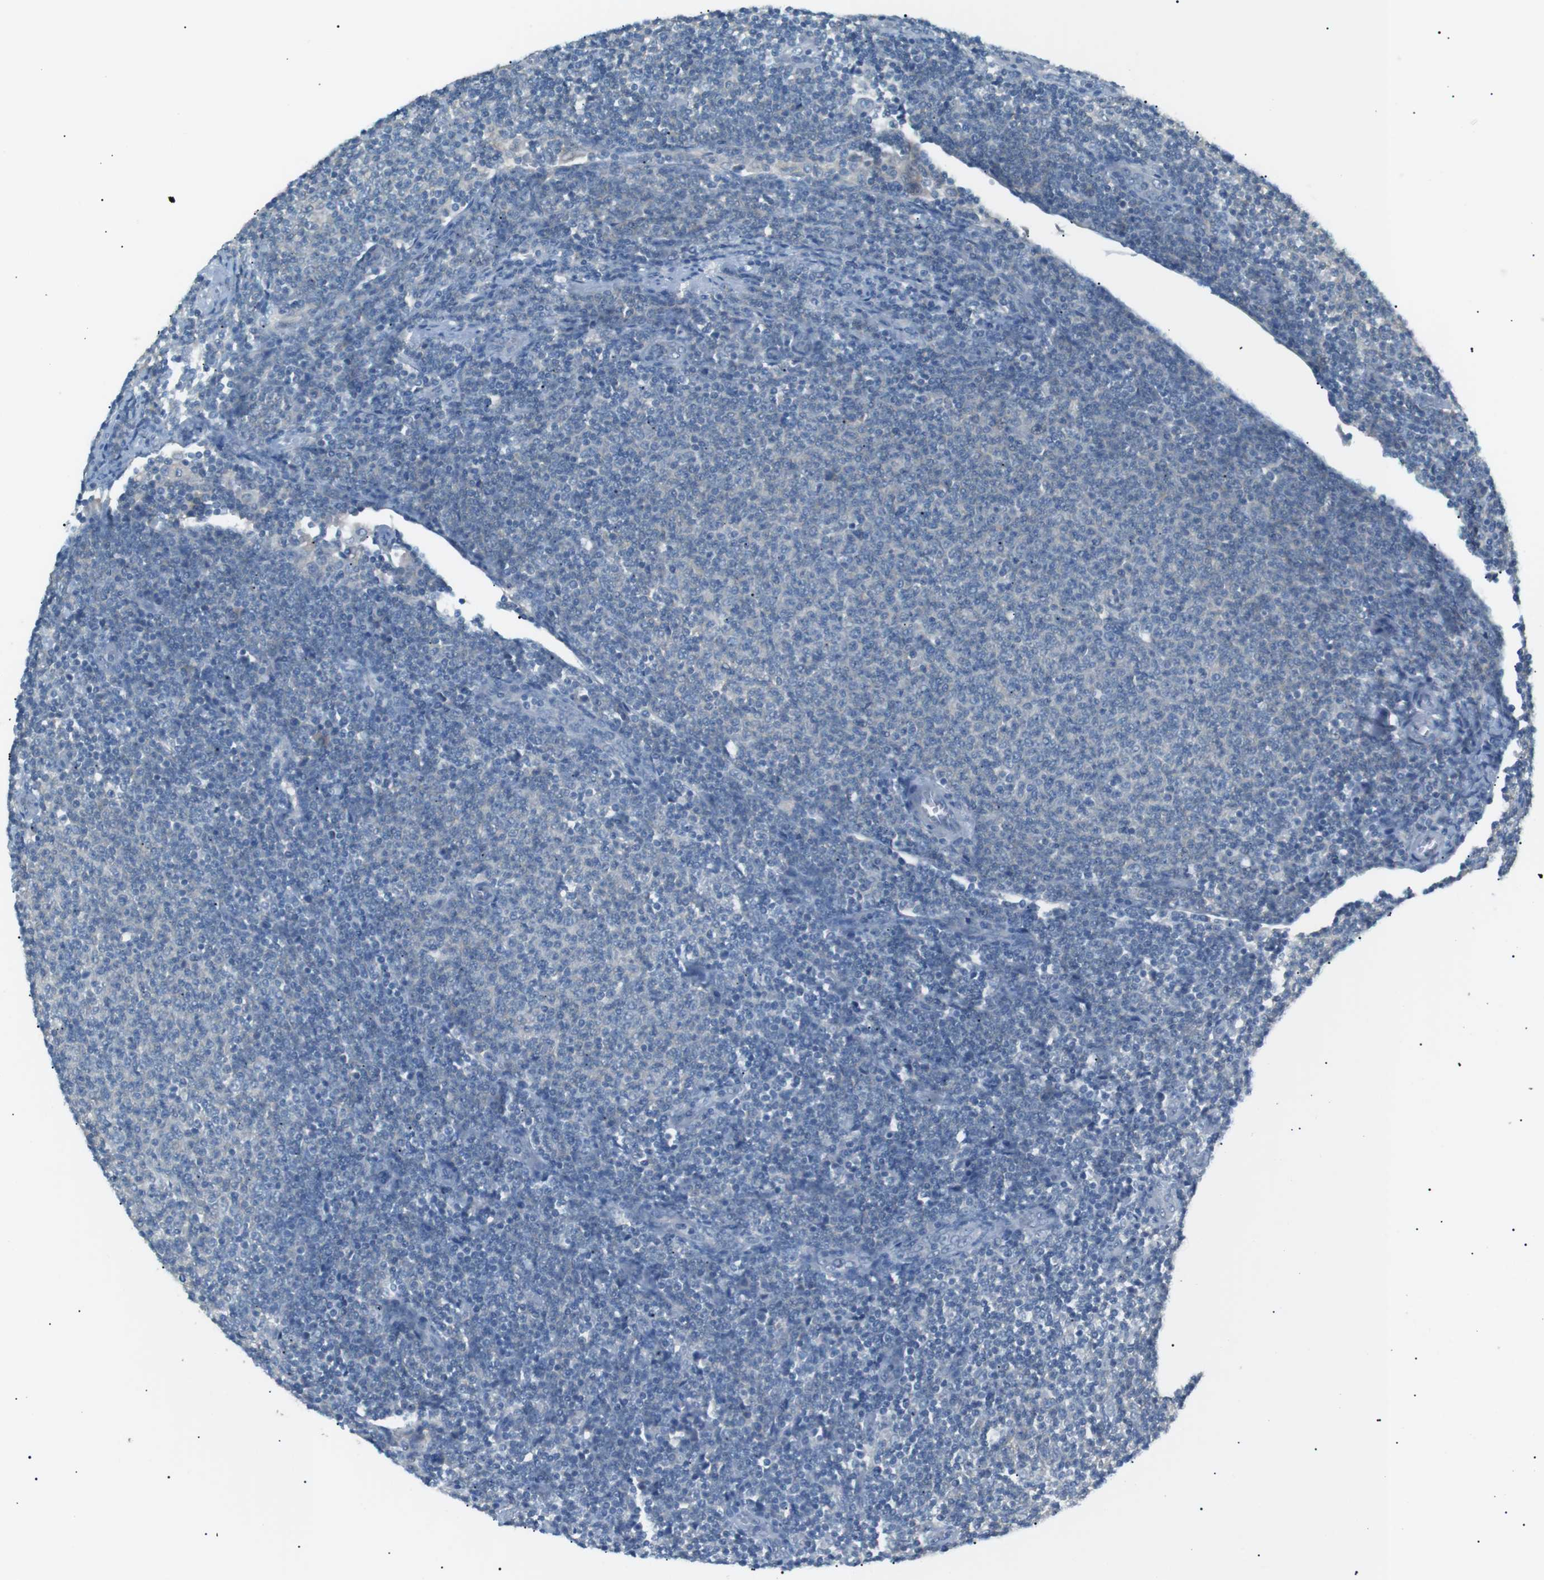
{"staining": {"intensity": "negative", "quantity": "none", "location": "none"}, "tissue": "lymphoma", "cell_type": "Tumor cells", "image_type": "cancer", "snomed": [{"axis": "morphology", "description": "Malignant lymphoma, non-Hodgkin's type, Low grade"}, {"axis": "topography", "description": "Lymph node"}], "caption": "Lymphoma was stained to show a protein in brown. There is no significant staining in tumor cells. The staining is performed using DAB brown chromogen with nuclei counter-stained in using hematoxylin.", "gene": "CDH26", "patient": {"sex": "male", "age": 66}}